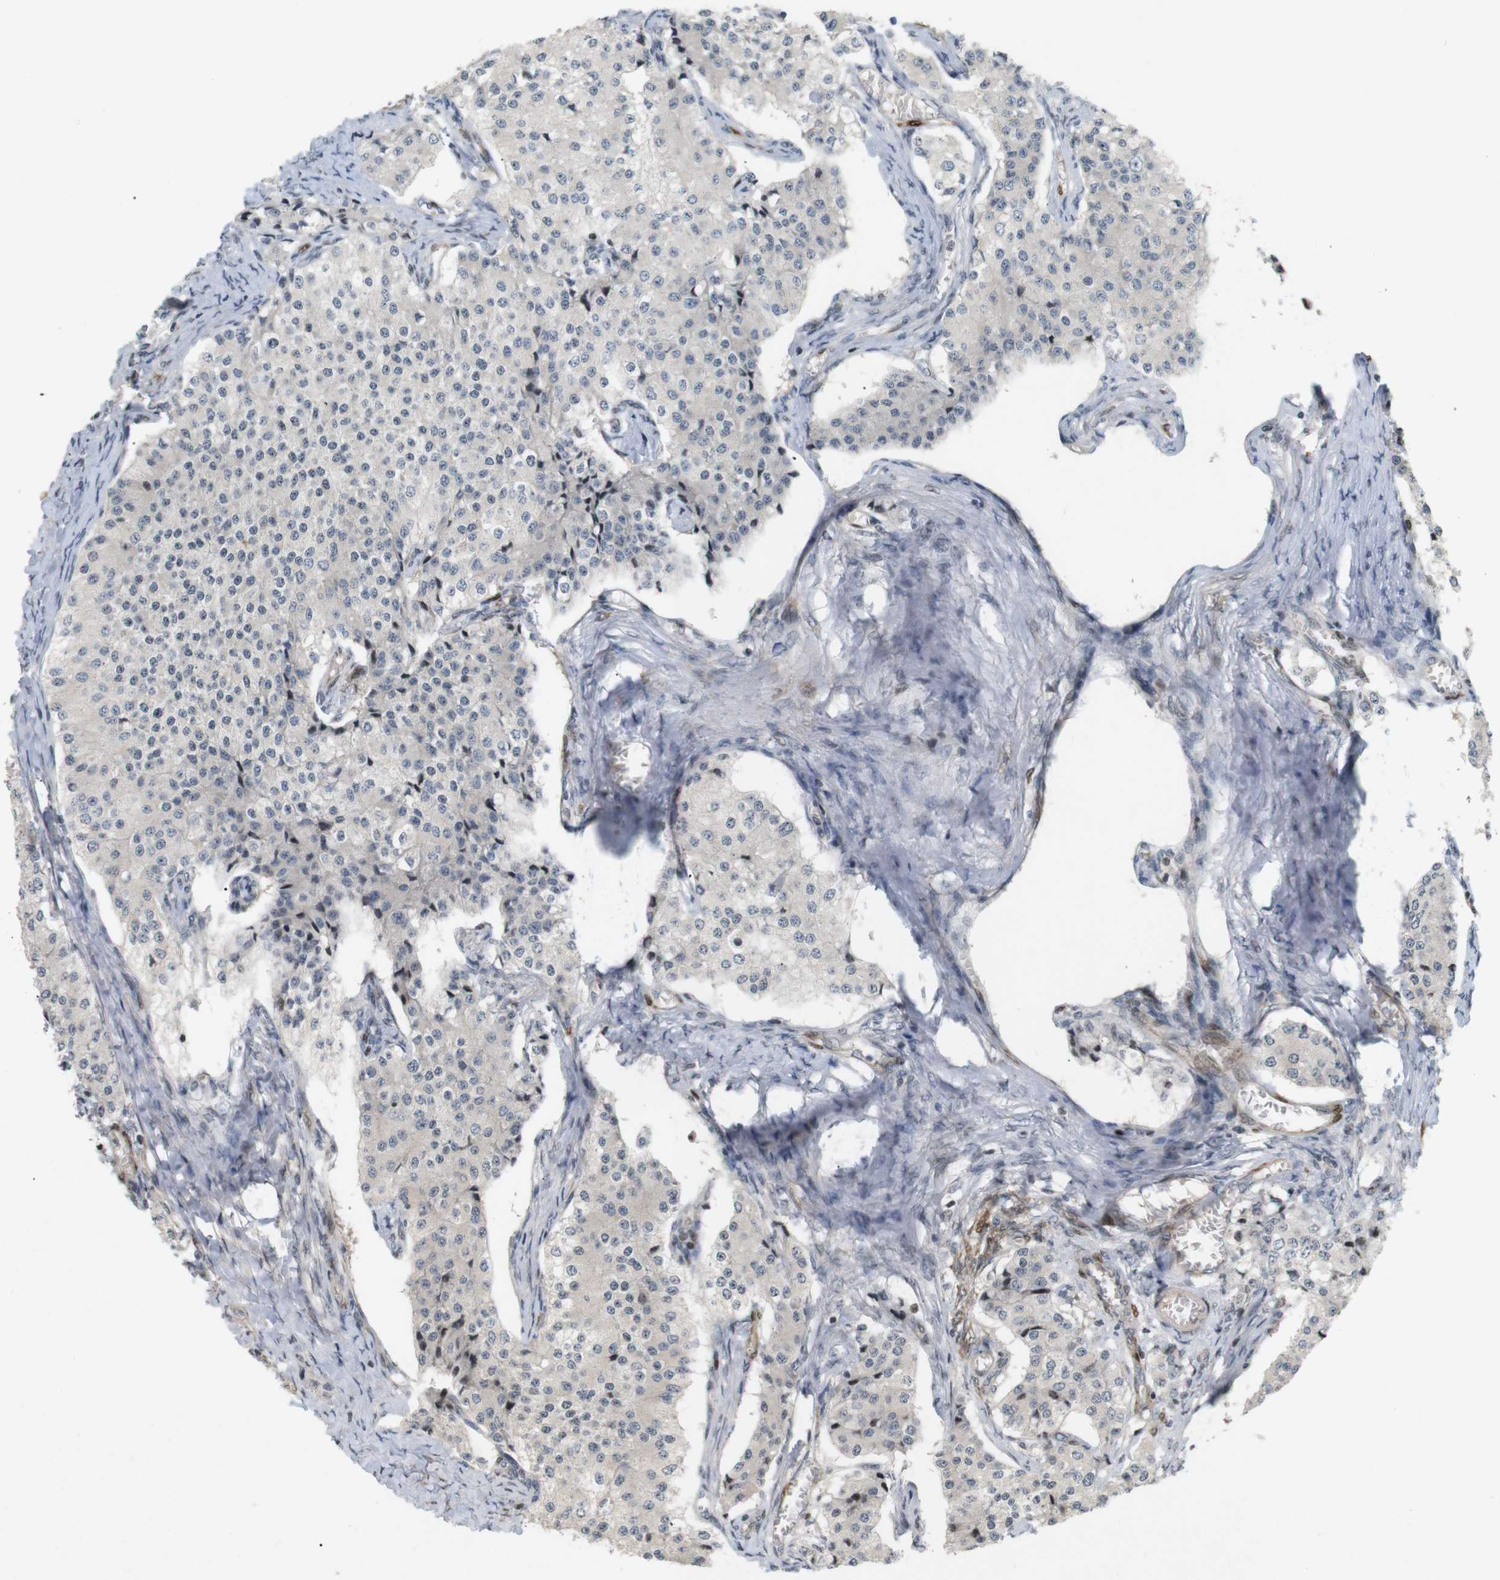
{"staining": {"intensity": "negative", "quantity": "none", "location": "none"}, "tissue": "carcinoid", "cell_type": "Tumor cells", "image_type": "cancer", "snomed": [{"axis": "morphology", "description": "Carcinoid, malignant, NOS"}, {"axis": "topography", "description": "Colon"}], "caption": "This is an immunohistochemistry (IHC) photomicrograph of carcinoid. There is no expression in tumor cells.", "gene": "PPP1R14A", "patient": {"sex": "female", "age": 52}}